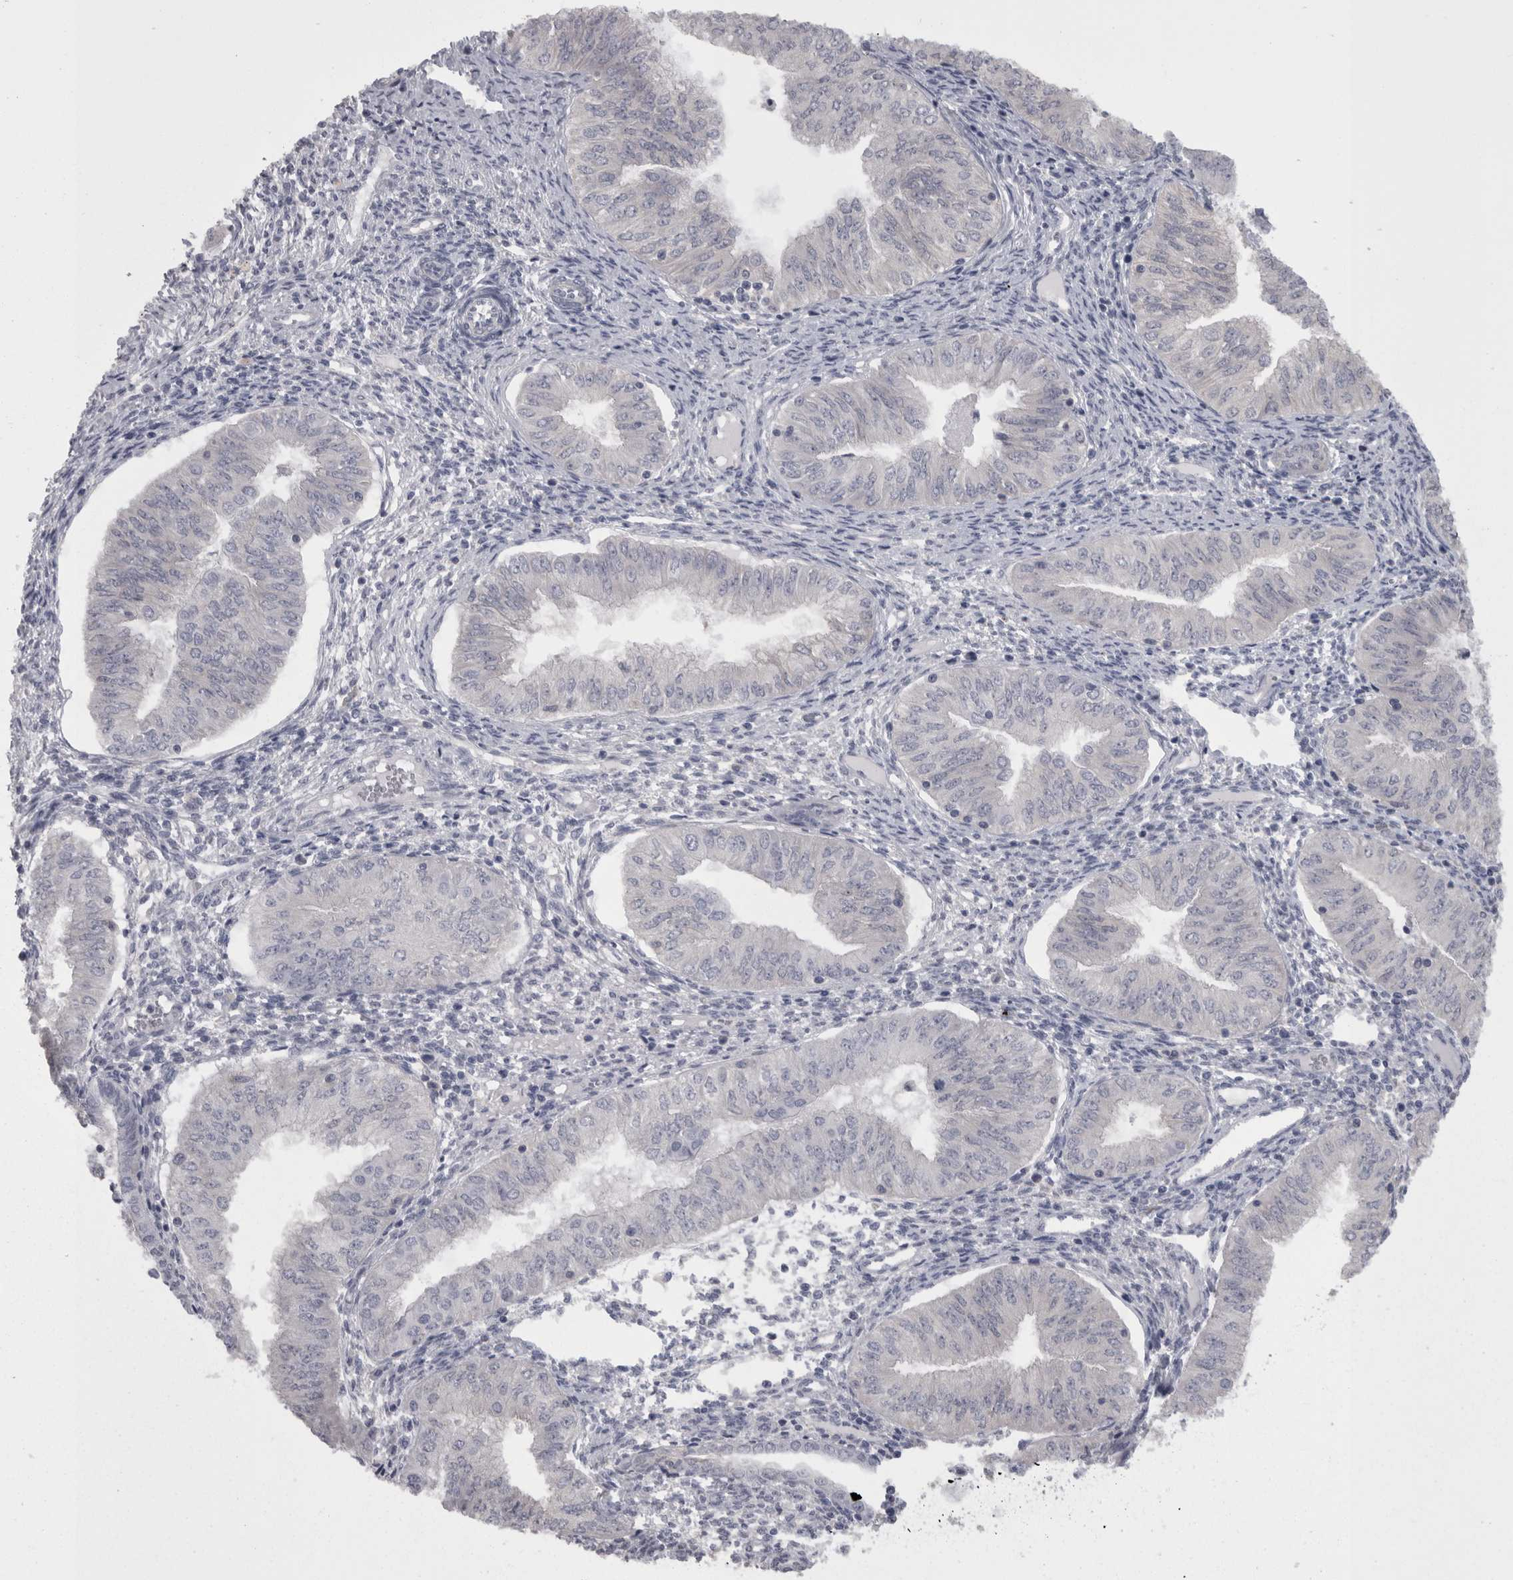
{"staining": {"intensity": "negative", "quantity": "none", "location": "none"}, "tissue": "endometrial cancer", "cell_type": "Tumor cells", "image_type": "cancer", "snomed": [{"axis": "morphology", "description": "Normal tissue, NOS"}, {"axis": "morphology", "description": "Adenocarcinoma, NOS"}, {"axis": "topography", "description": "Endometrium"}], "caption": "Adenocarcinoma (endometrial) was stained to show a protein in brown. There is no significant positivity in tumor cells.", "gene": "CAMK2D", "patient": {"sex": "female", "age": 53}}